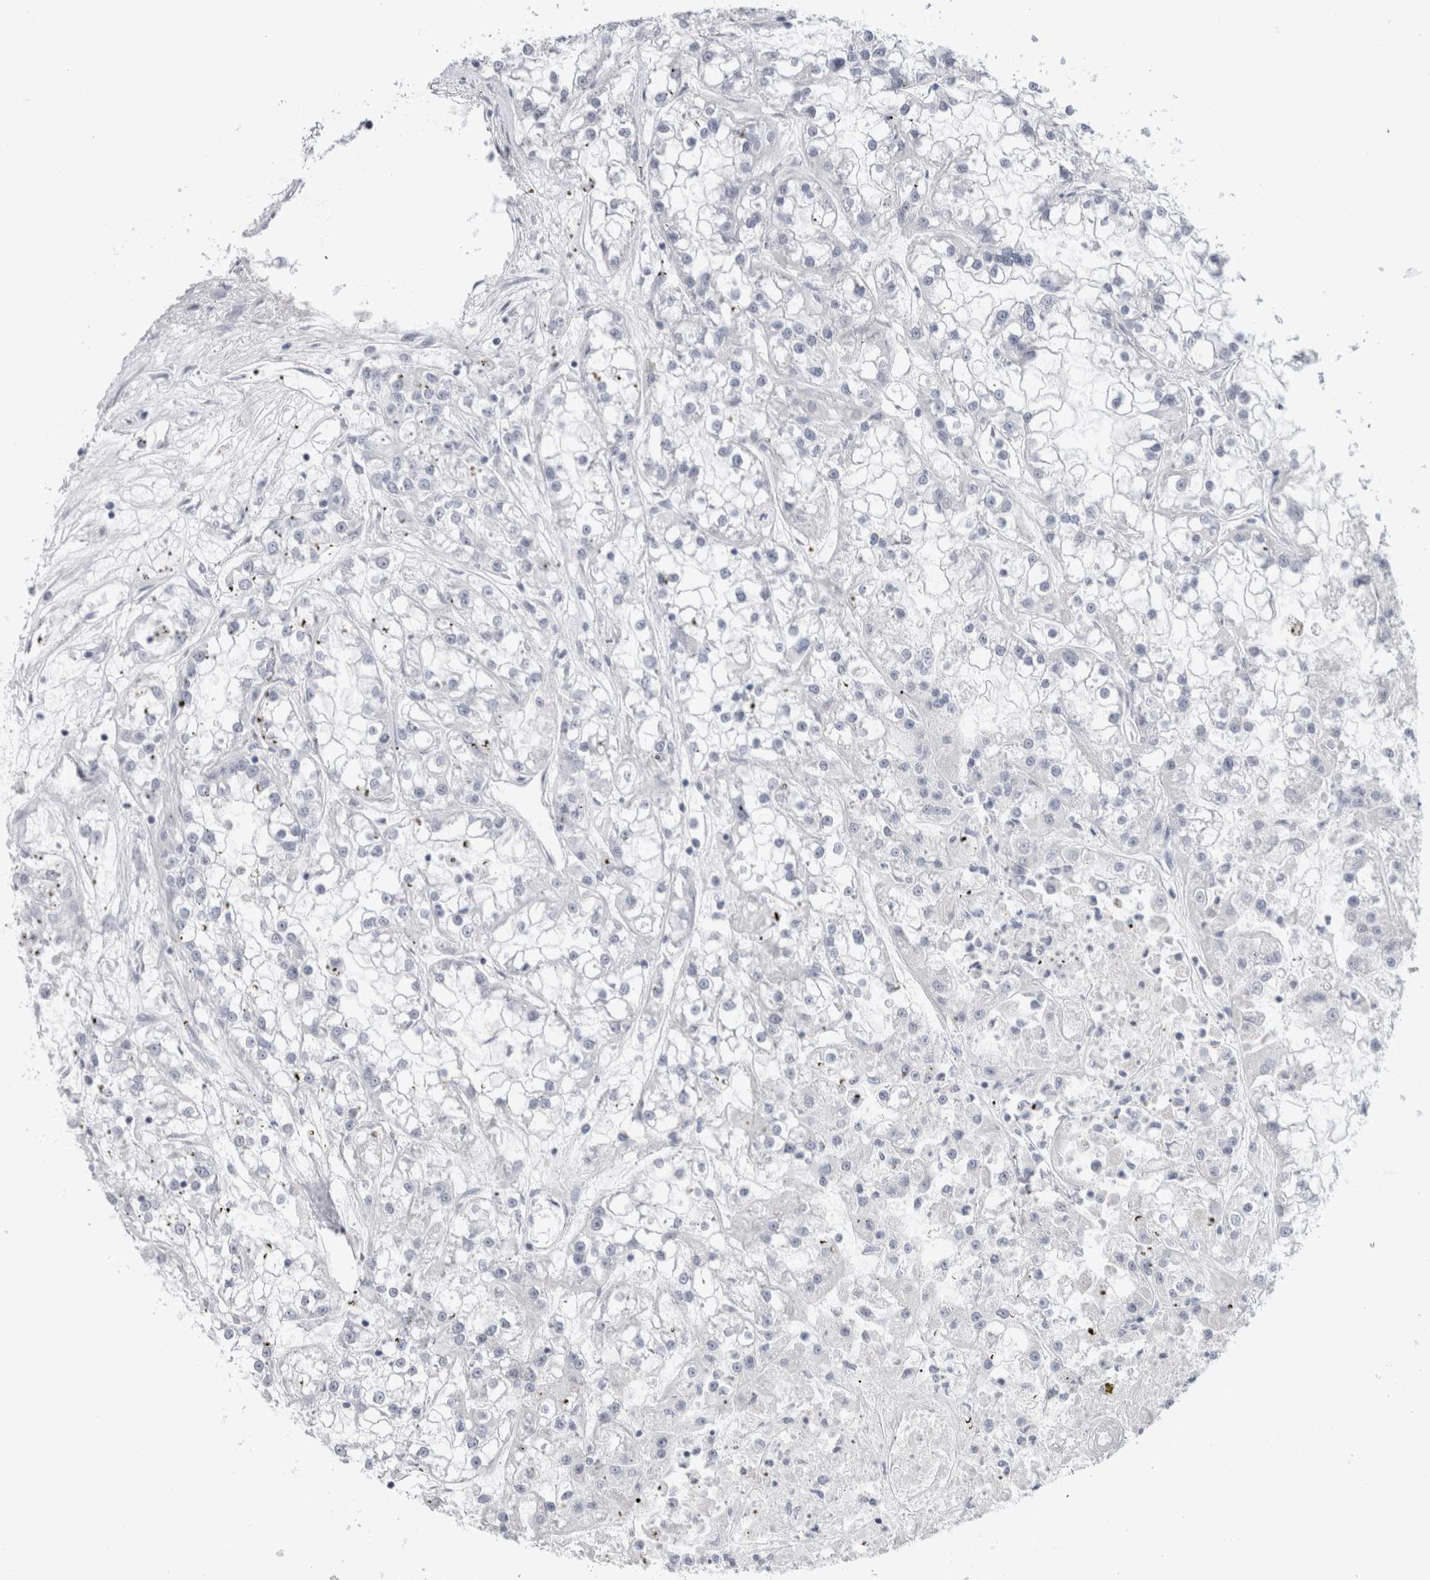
{"staining": {"intensity": "negative", "quantity": "none", "location": "none"}, "tissue": "renal cancer", "cell_type": "Tumor cells", "image_type": "cancer", "snomed": [{"axis": "morphology", "description": "Adenocarcinoma, NOS"}, {"axis": "topography", "description": "Kidney"}], "caption": "Renal cancer (adenocarcinoma) was stained to show a protein in brown. There is no significant expression in tumor cells.", "gene": "TONSL", "patient": {"sex": "female", "age": 52}}